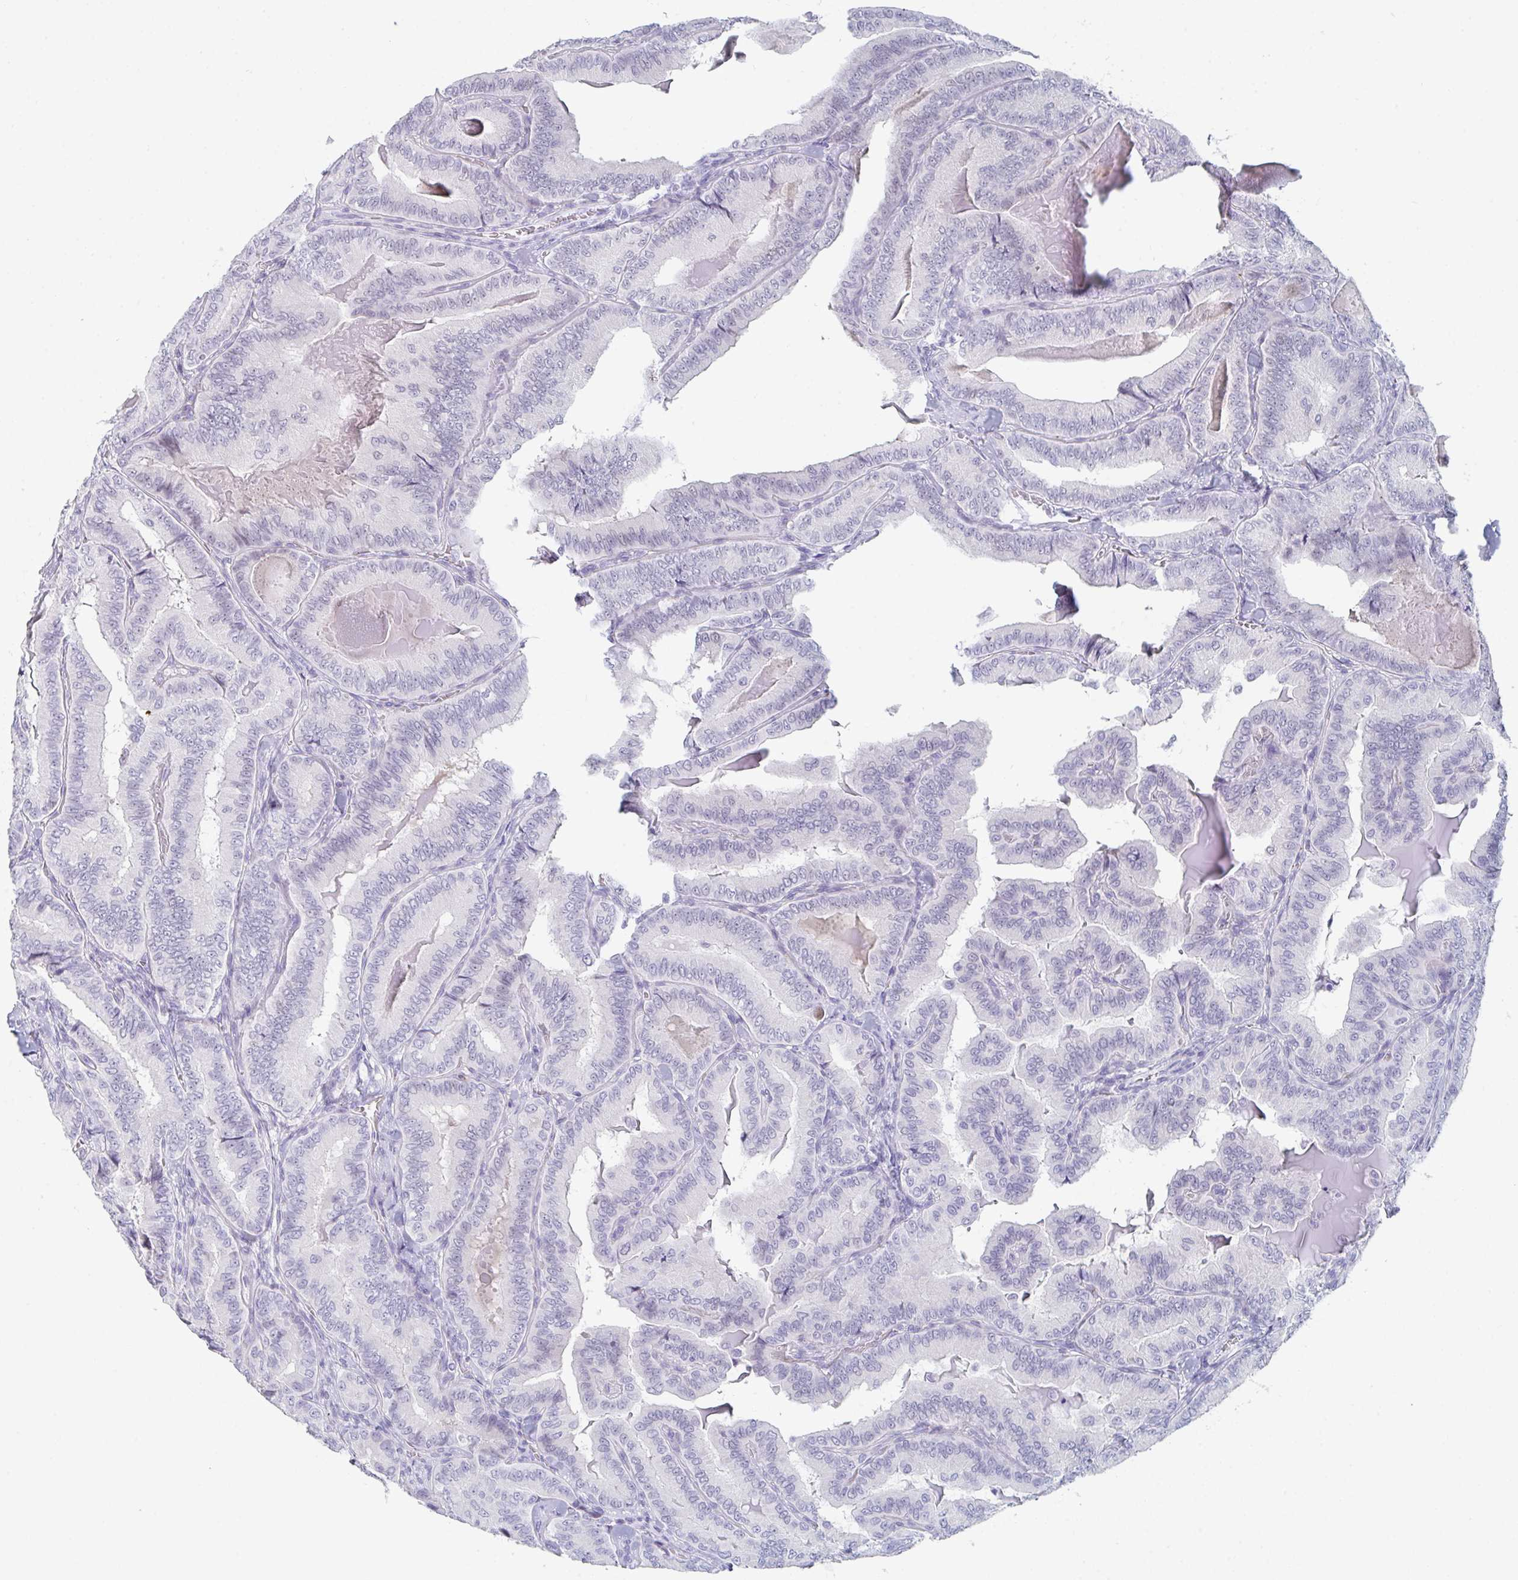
{"staining": {"intensity": "negative", "quantity": "none", "location": "none"}, "tissue": "thyroid cancer", "cell_type": "Tumor cells", "image_type": "cancer", "snomed": [{"axis": "morphology", "description": "Papillary adenocarcinoma, NOS"}, {"axis": "topography", "description": "Thyroid gland"}], "caption": "Tumor cells are negative for brown protein staining in papillary adenocarcinoma (thyroid).", "gene": "RUBCN", "patient": {"sex": "male", "age": 61}}